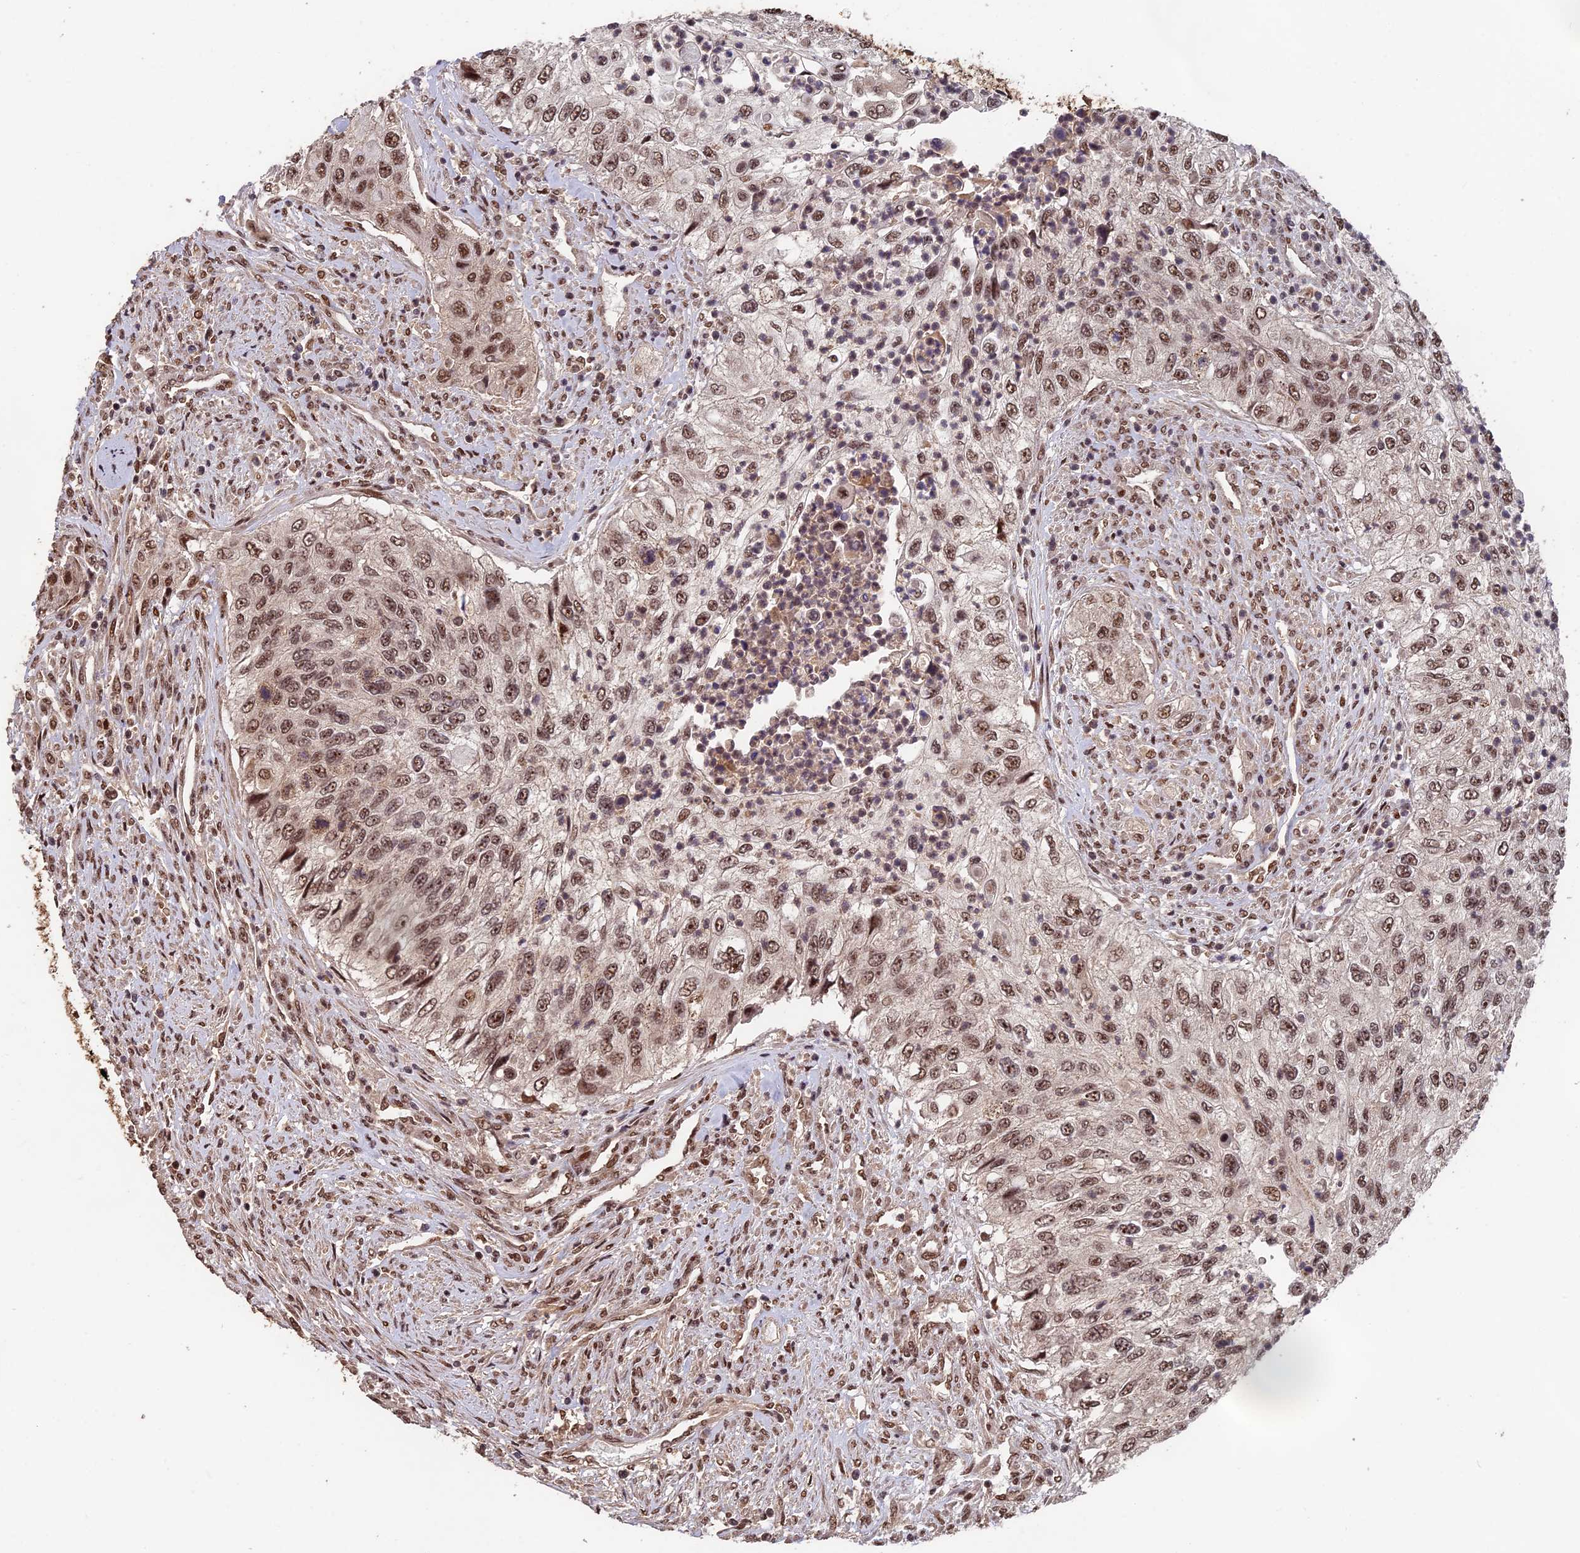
{"staining": {"intensity": "moderate", "quantity": ">75%", "location": "nuclear"}, "tissue": "urothelial cancer", "cell_type": "Tumor cells", "image_type": "cancer", "snomed": [{"axis": "morphology", "description": "Urothelial carcinoma, High grade"}, {"axis": "topography", "description": "Urinary bladder"}], "caption": "Urothelial cancer stained with immunohistochemistry demonstrates moderate nuclear expression in approximately >75% of tumor cells. The staining was performed using DAB (3,3'-diaminobenzidine), with brown indicating positive protein expression. Nuclei are stained blue with hematoxylin.", "gene": "OSBPL1A", "patient": {"sex": "female", "age": 60}}